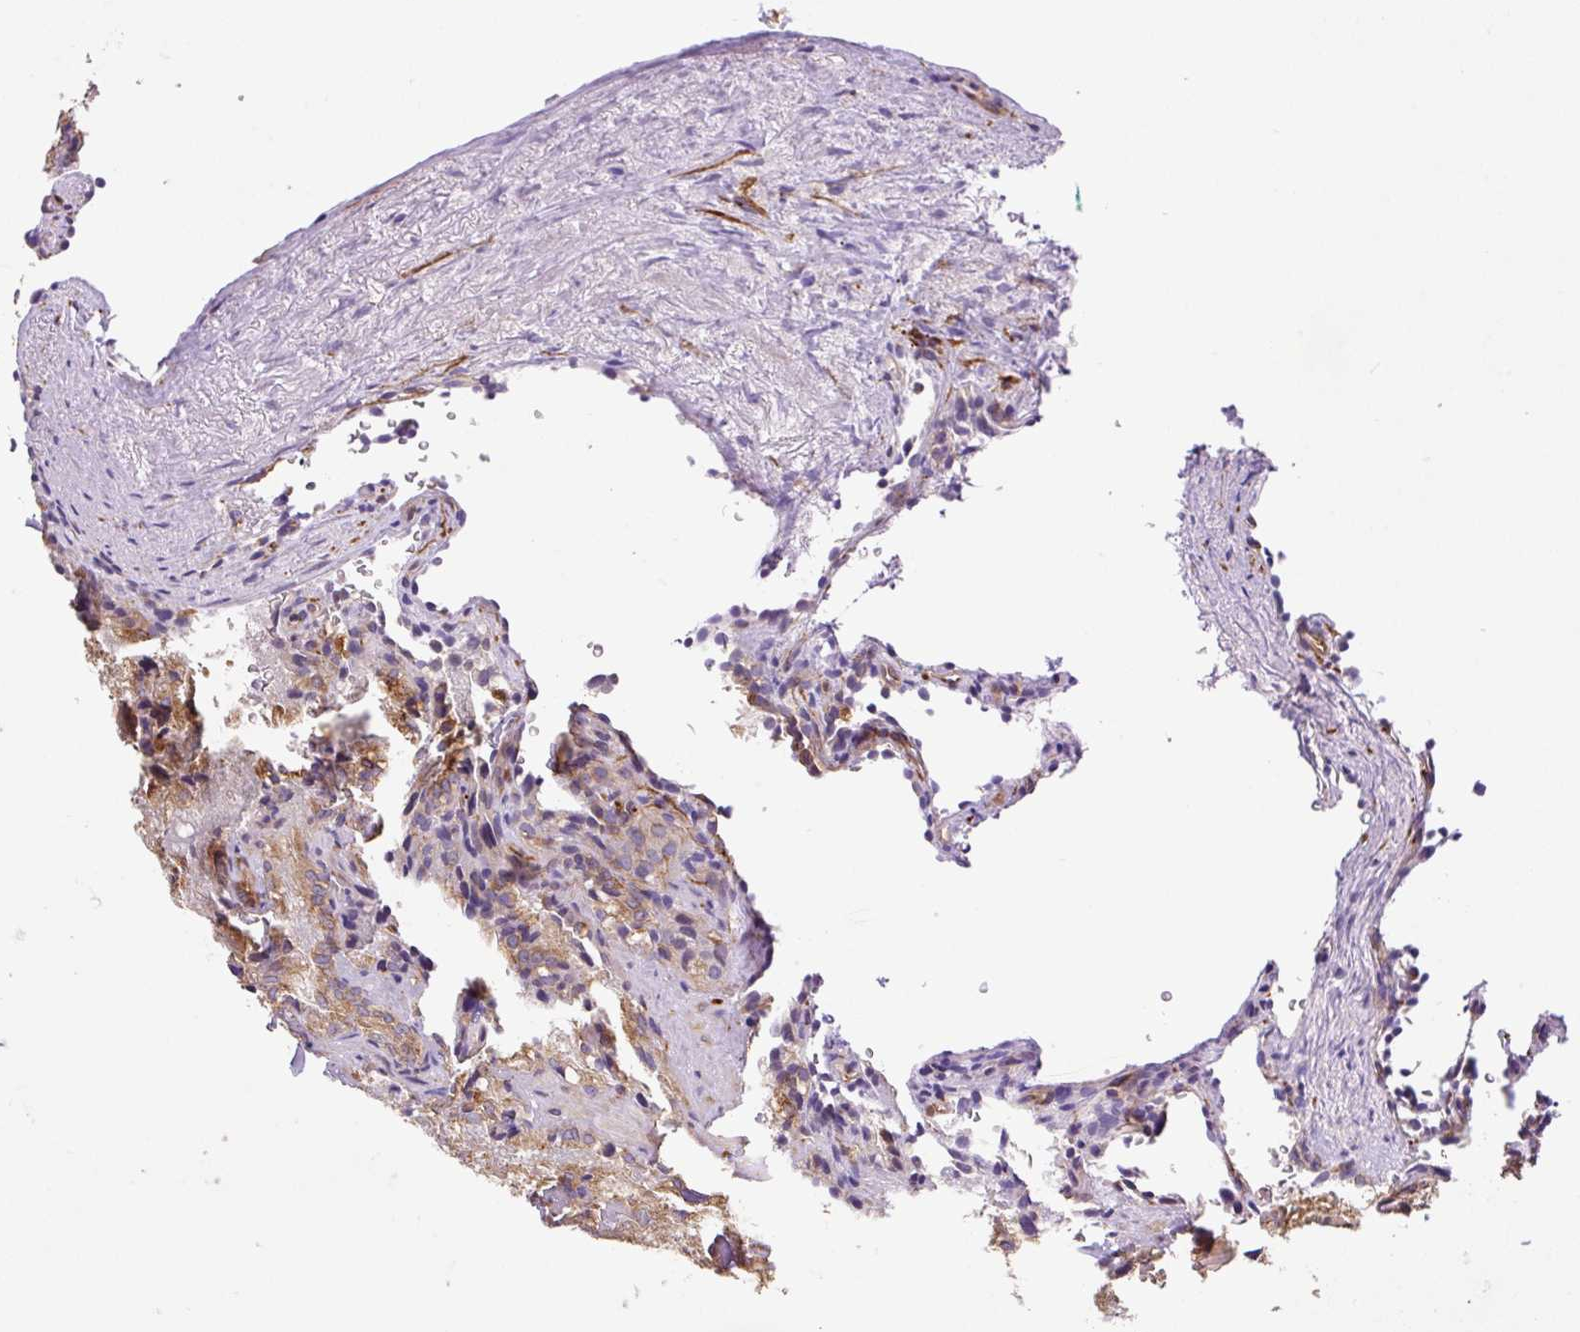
{"staining": {"intensity": "moderate", "quantity": ">75%", "location": "cytoplasmic/membranous"}, "tissue": "seminal vesicle", "cell_type": "Glandular cells", "image_type": "normal", "snomed": [{"axis": "morphology", "description": "Normal tissue, NOS"}, {"axis": "topography", "description": "Seminal veicle"}], "caption": "Seminal vesicle stained for a protein (brown) reveals moderate cytoplasmic/membranous positive positivity in about >75% of glandular cells.", "gene": "COX8A", "patient": {"sex": "male", "age": 62}}